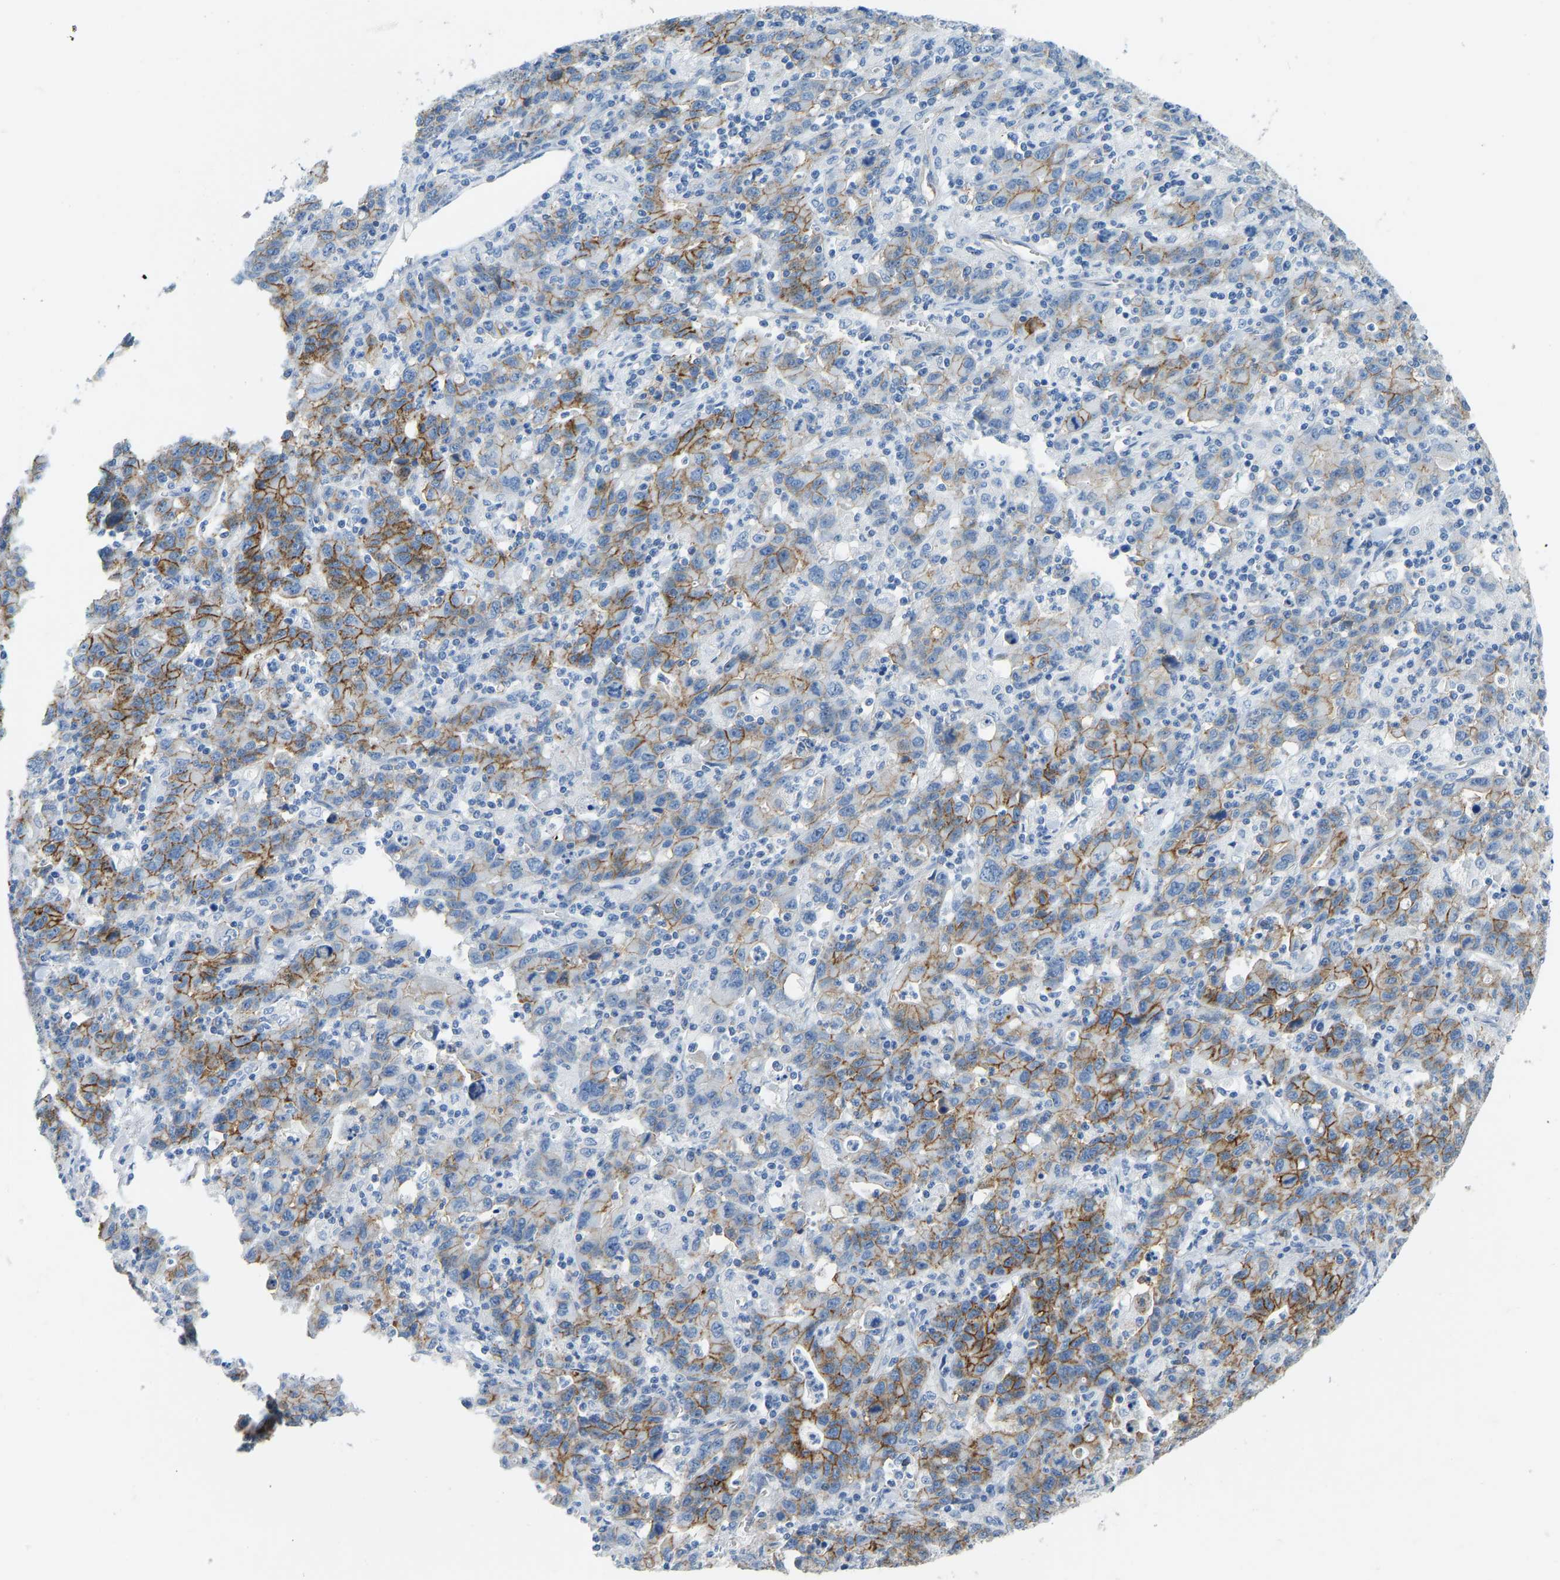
{"staining": {"intensity": "moderate", "quantity": ">75%", "location": "cytoplasmic/membranous"}, "tissue": "stomach cancer", "cell_type": "Tumor cells", "image_type": "cancer", "snomed": [{"axis": "morphology", "description": "Adenocarcinoma, NOS"}, {"axis": "topography", "description": "Stomach, upper"}], "caption": "IHC (DAB) staining of adenocarcinoma (stomach) reveals moderate cytoplasmic/membranous protein staining in about >75% of tumor cells. The protein of interest is stained brown, and the nuclei are stained in blue (DAB (3,3'-diaminobenzidine) IHC with brightfield microscopy, high magnification).", "gene": "ATP1A1", "patient": {"sex": "male", "age": 69}}